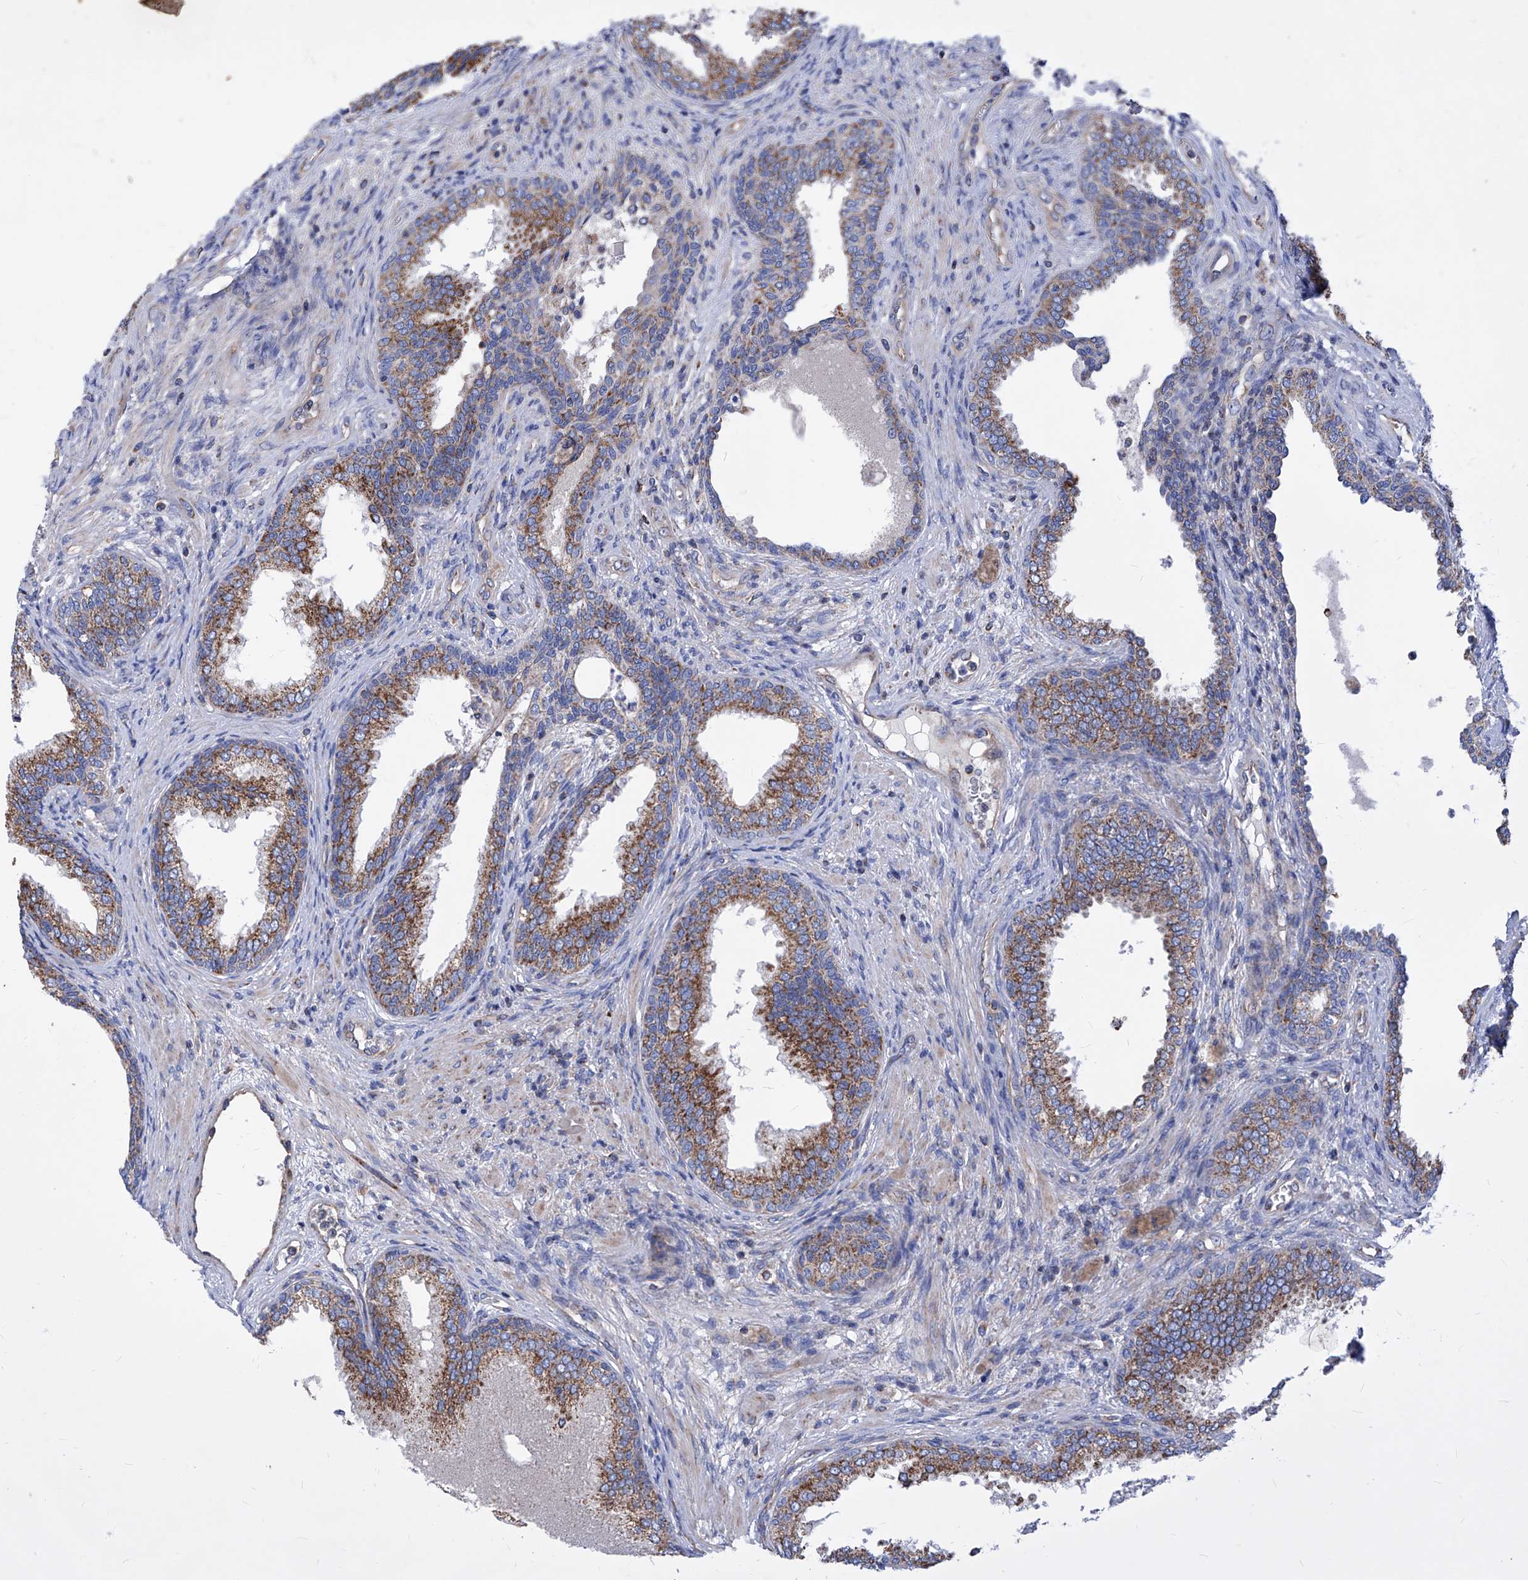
{"staining": {"intensity": "moderate", "quantity": ">75%", "location": "cytoplasmic/membranous"}, "tissue": "prostate", "cell_type": "Glandular cells", "image_type": "normal", "snomed": [{"axis": "morphology", "description": "Normal tissue, NOS"}, {"axis": "topography", "description": "Prostate"}], "caption": "The micrograph shows staining of unremarkable prostate, revealing moderate cytoplasmic/membranous protein expression (brown color) within glandular cells.", "gene": "HRNR", "patient": {"sex": "male", "age": 76}}